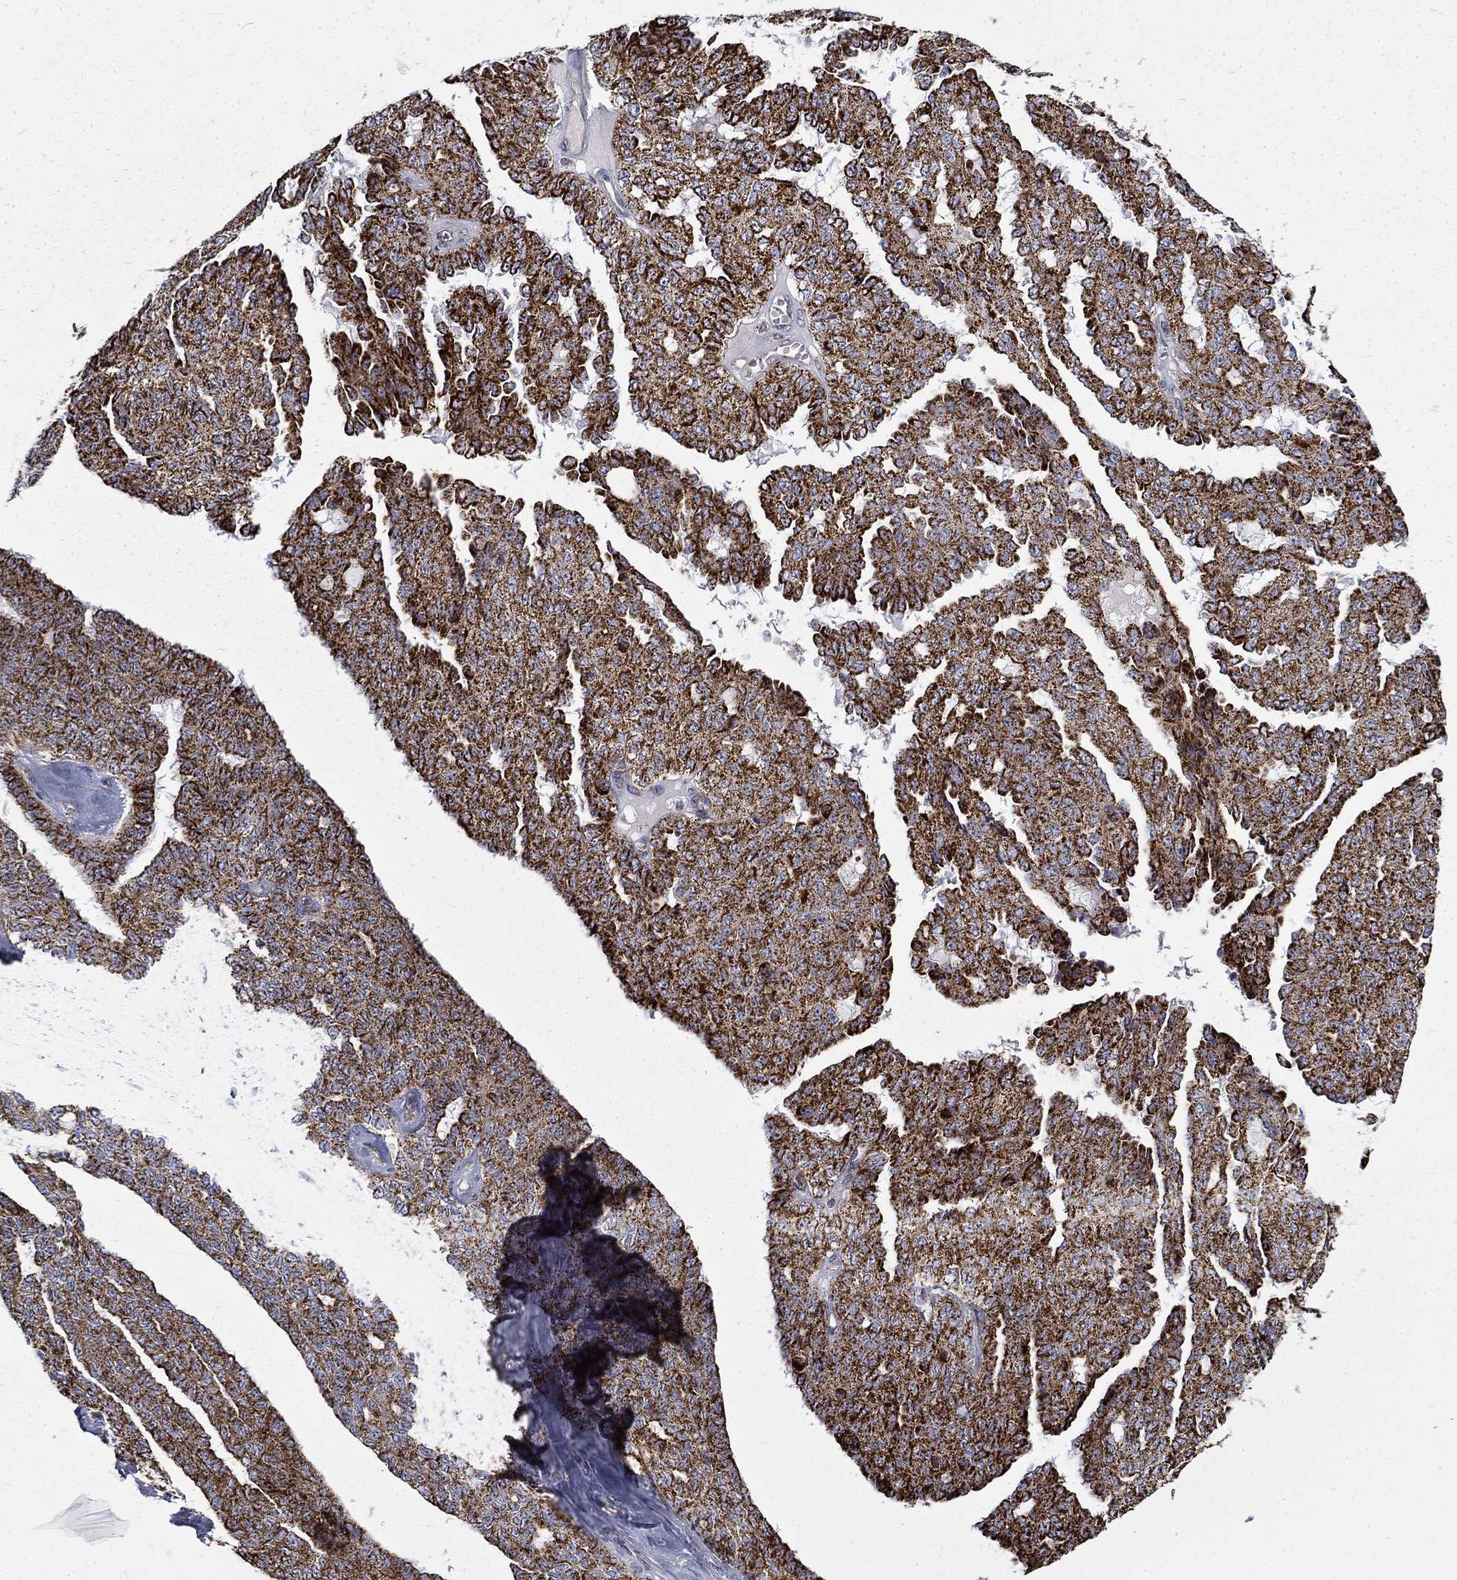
{"staining": {"intensity": "strong", "quantity": ">75%", "location": "cytoplasmic/membranous"}, "tissue": "ovarian cancer", "cell_type": "Tumor cells", "image_type": "cancer", "snomed": [{"axis": "morphology", "description": "Cystadenocarcinoma, serous, NOS"}, {"axis": "topography", "description": "Ovary"}], "caption": "A brown stain labels strong cytoplasmic/membranous expression of a protein in human ovarian cancer tumor cells.", "gene": "PCBP3", "patient": {"sex": "female", "age": 71}}